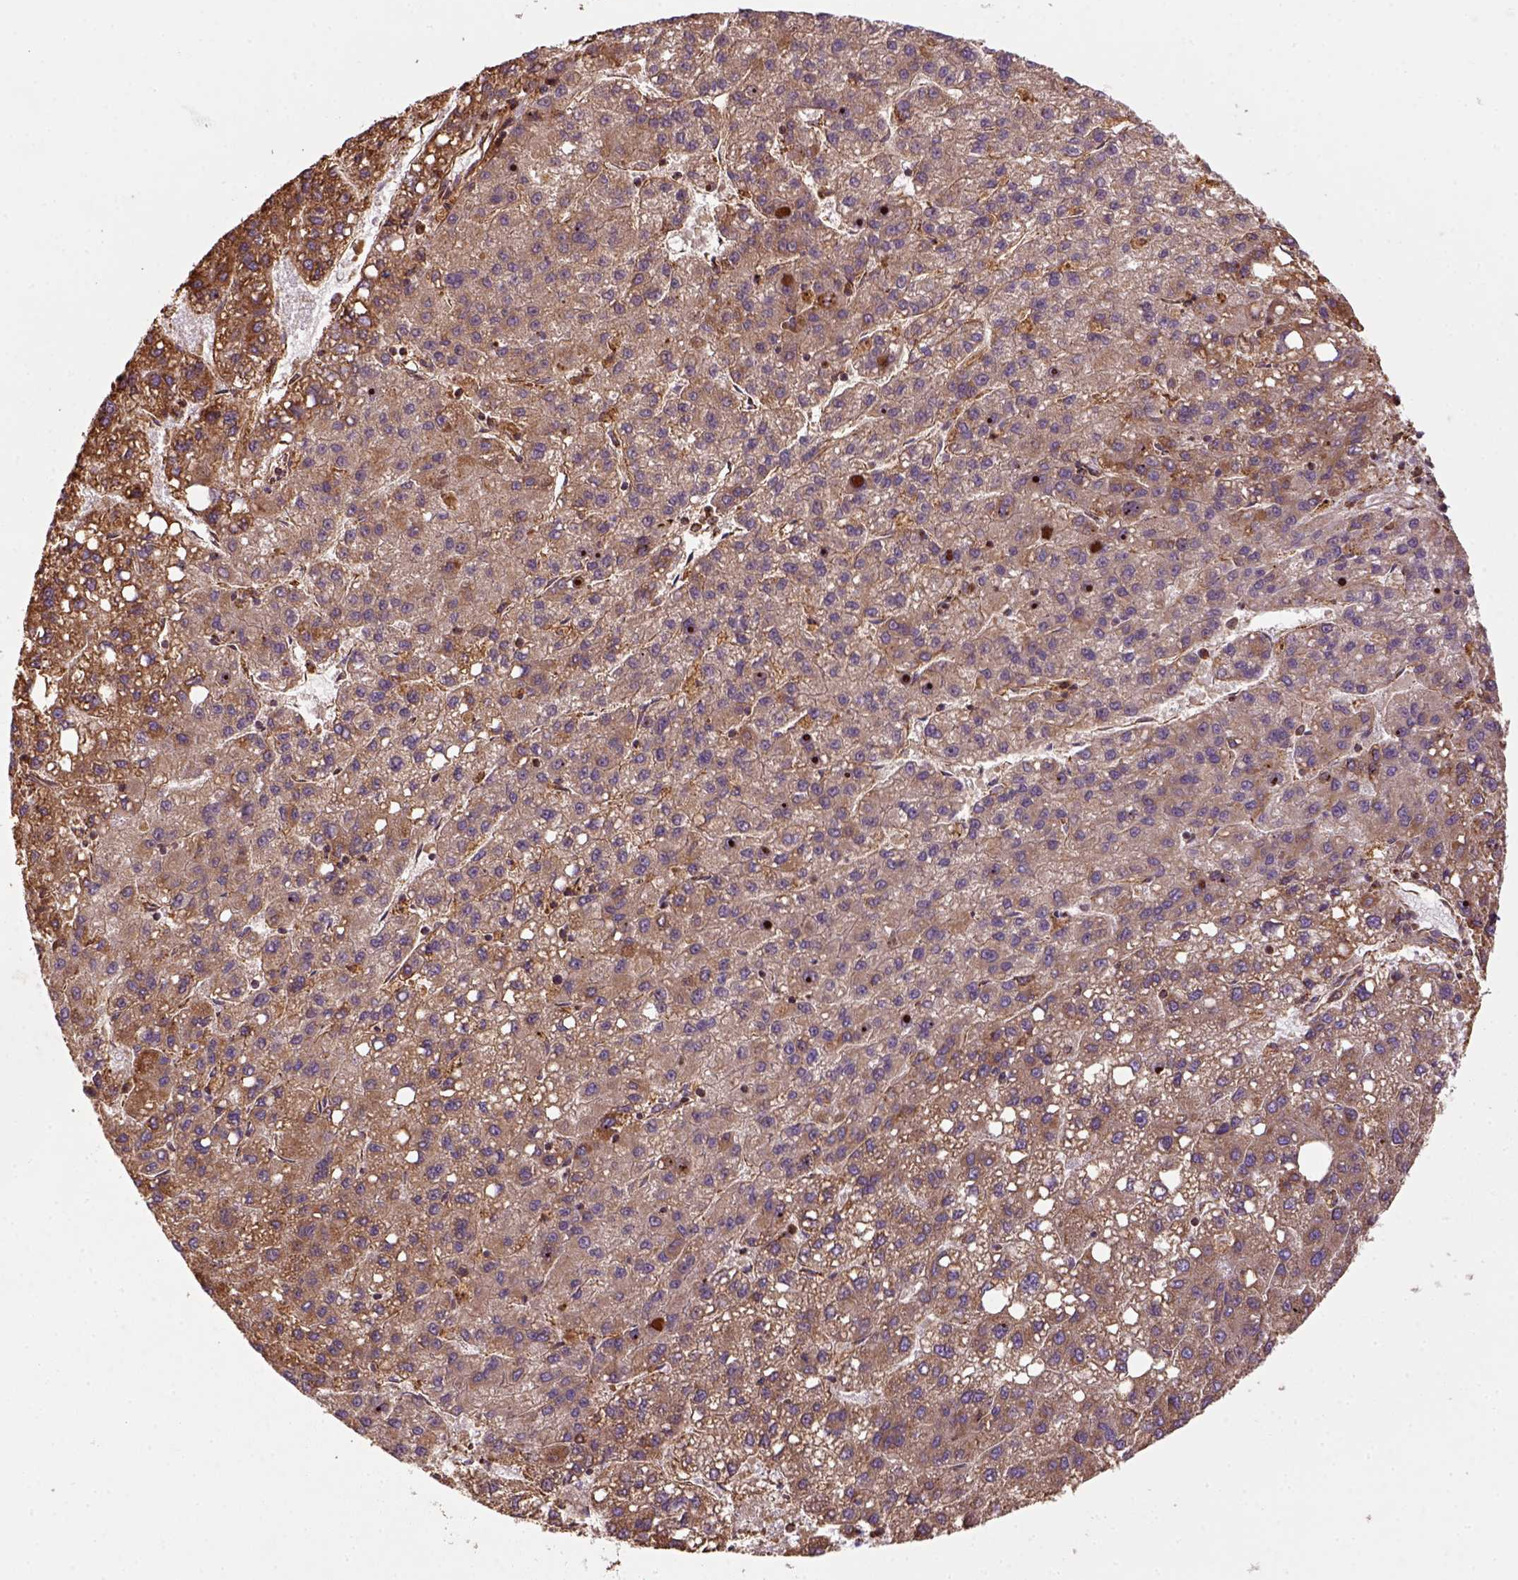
{"staining": {"intensity": "moderate", "quantity": ">75%", "location": "cytoplasmic/membranous"}, "tissue": "liver cancer", "cell_type": "Tumor cells", "image_type": "cancer", "snomed": [{"axis": "morphology", "description": "Carcinoma, Hepatocellular, NOS"}, {"axis": "topography", "description": "Liver"}], "caption": "Protein staining of liver hepatocellular carcinoma tissue reveals moderate cytoplasmic/membranous expression in about >75% of tumor cells.", "gene": "MAPK8IP3", "patient": {"sex": "female", "age": 82}}